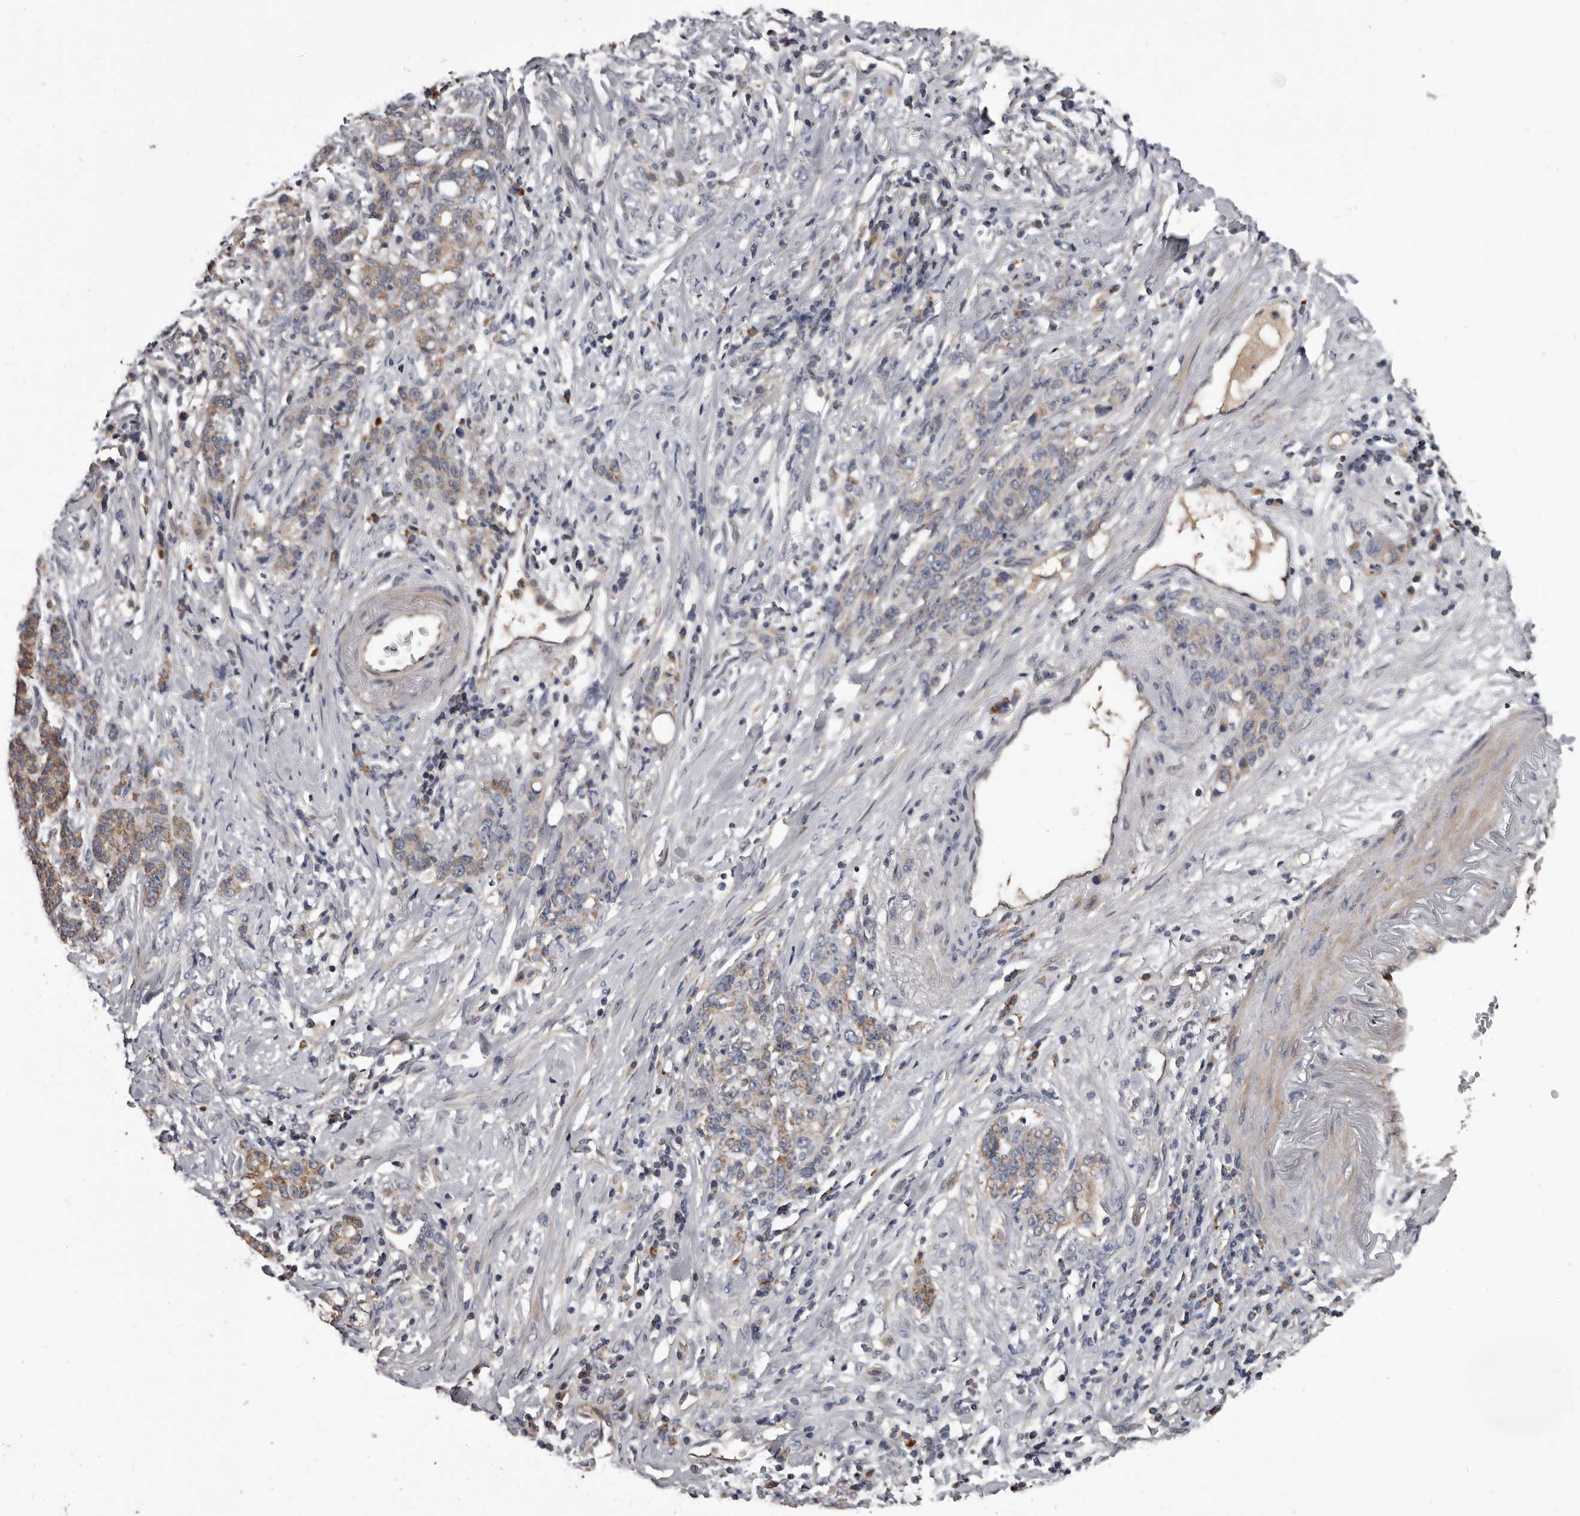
{"staining": {"intensity": "moderate", "quantity": ">75%", "location": "cytoplasmic/membranous"}, "tissue": "stomach cancer", "cell_type": "Tumor cells", "image_type": "cancer", "snomed": [{"axis": "morphology", "description": "Adenocarcinoma, NOS"}, {"axis": "topography", "description": "Stomach, lower"}], "caption": "Brown immunohistochemical staining in human stomach cancer (adenocarcinoma) shows moderate cytoplasmic/membranous expression in about >75% of tumor cells. (IHC, brightfield microscopy, high magnification).", "gene": "ALDH5A1", "patient": {"sex": "male", "age": 88}}